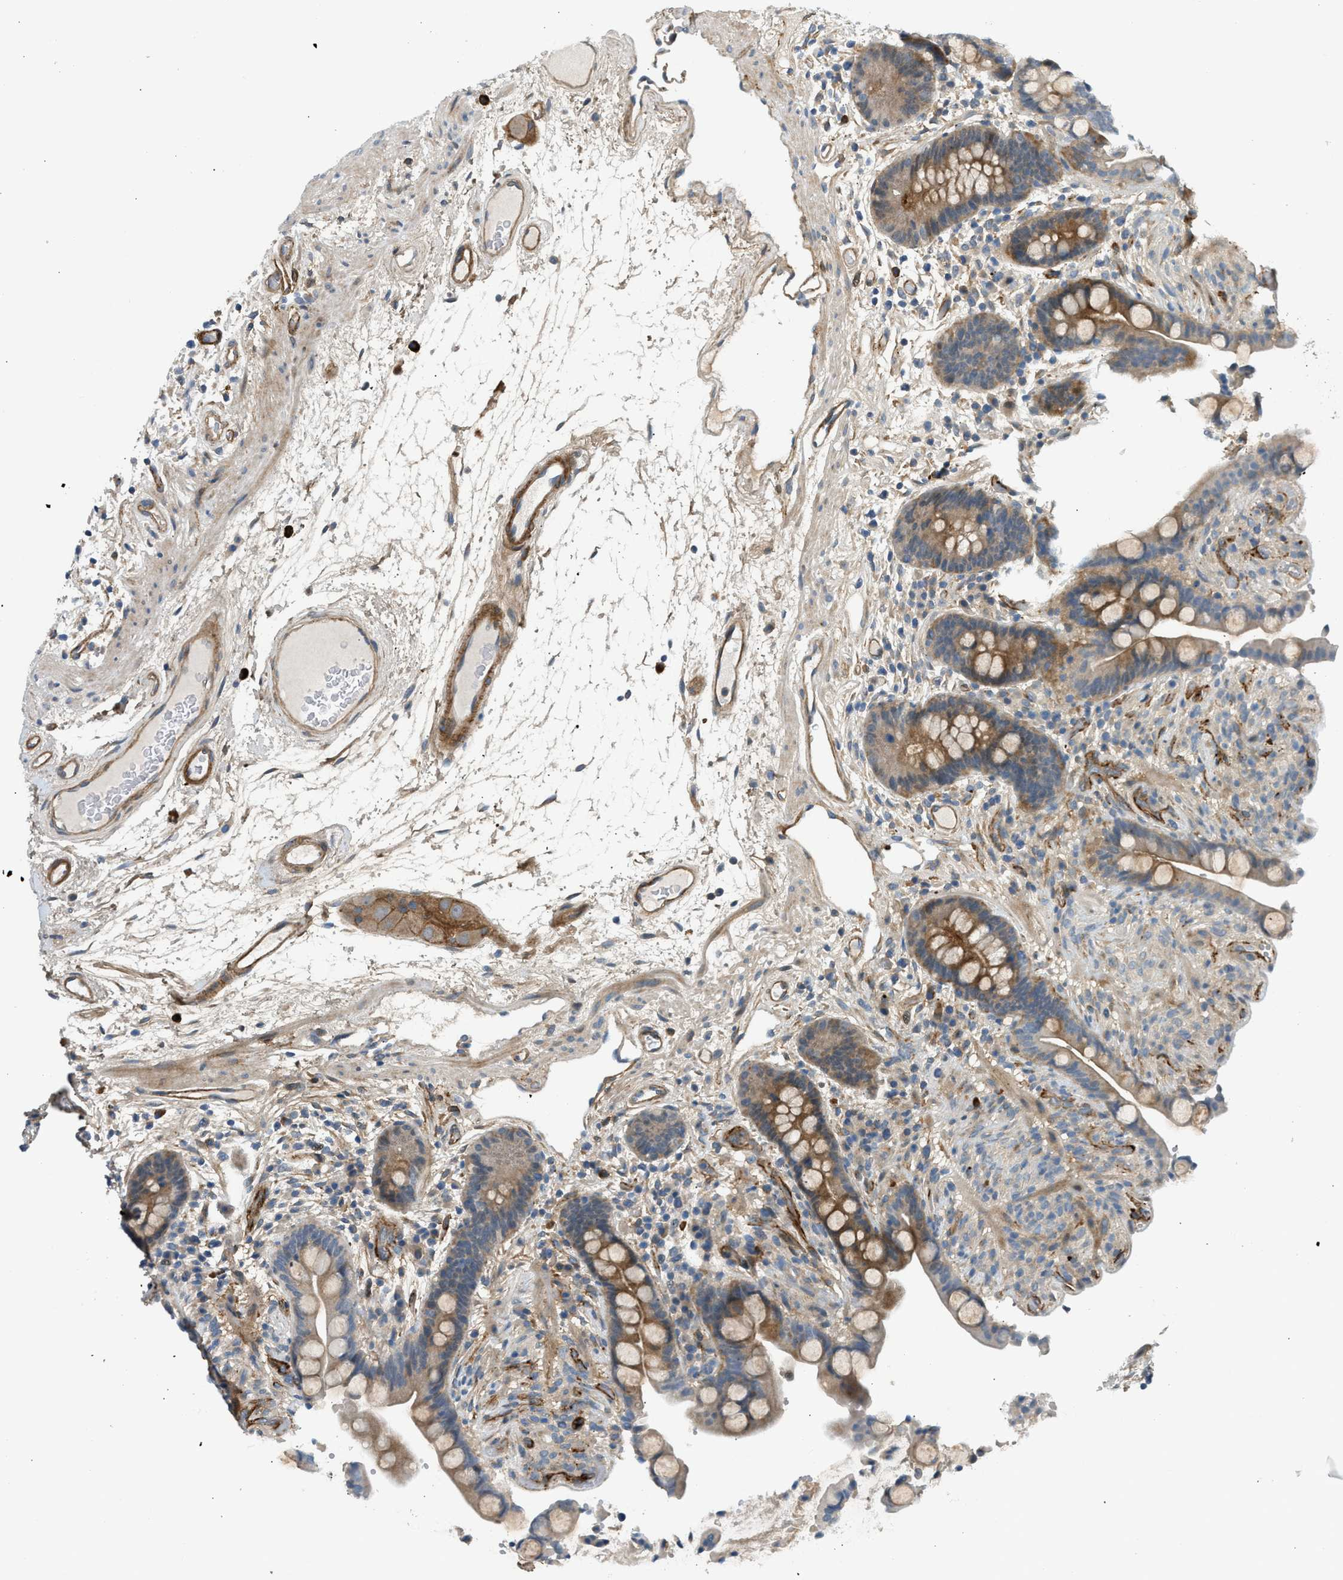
{"staining": {"intensity": "moderate", "quantity": ">75%", "location": "cytoplasmic/membranous"}, "tissue": "colon", "cell_type": "Endothelial cells", "image_type": "normal", "snomed": [{"axis": "morphology", "description": "Normal tissue, NOS"}, {"axis": "topography", "description": "Colon"}], "caption": "Normal colon shows moderate cytoplasmic/membranous expression in approximately >75% of endothelial cells, visualized by immunohistochemistry.", "gene": "EDNRA", "patient": {"sex": "male", "age": 73}}